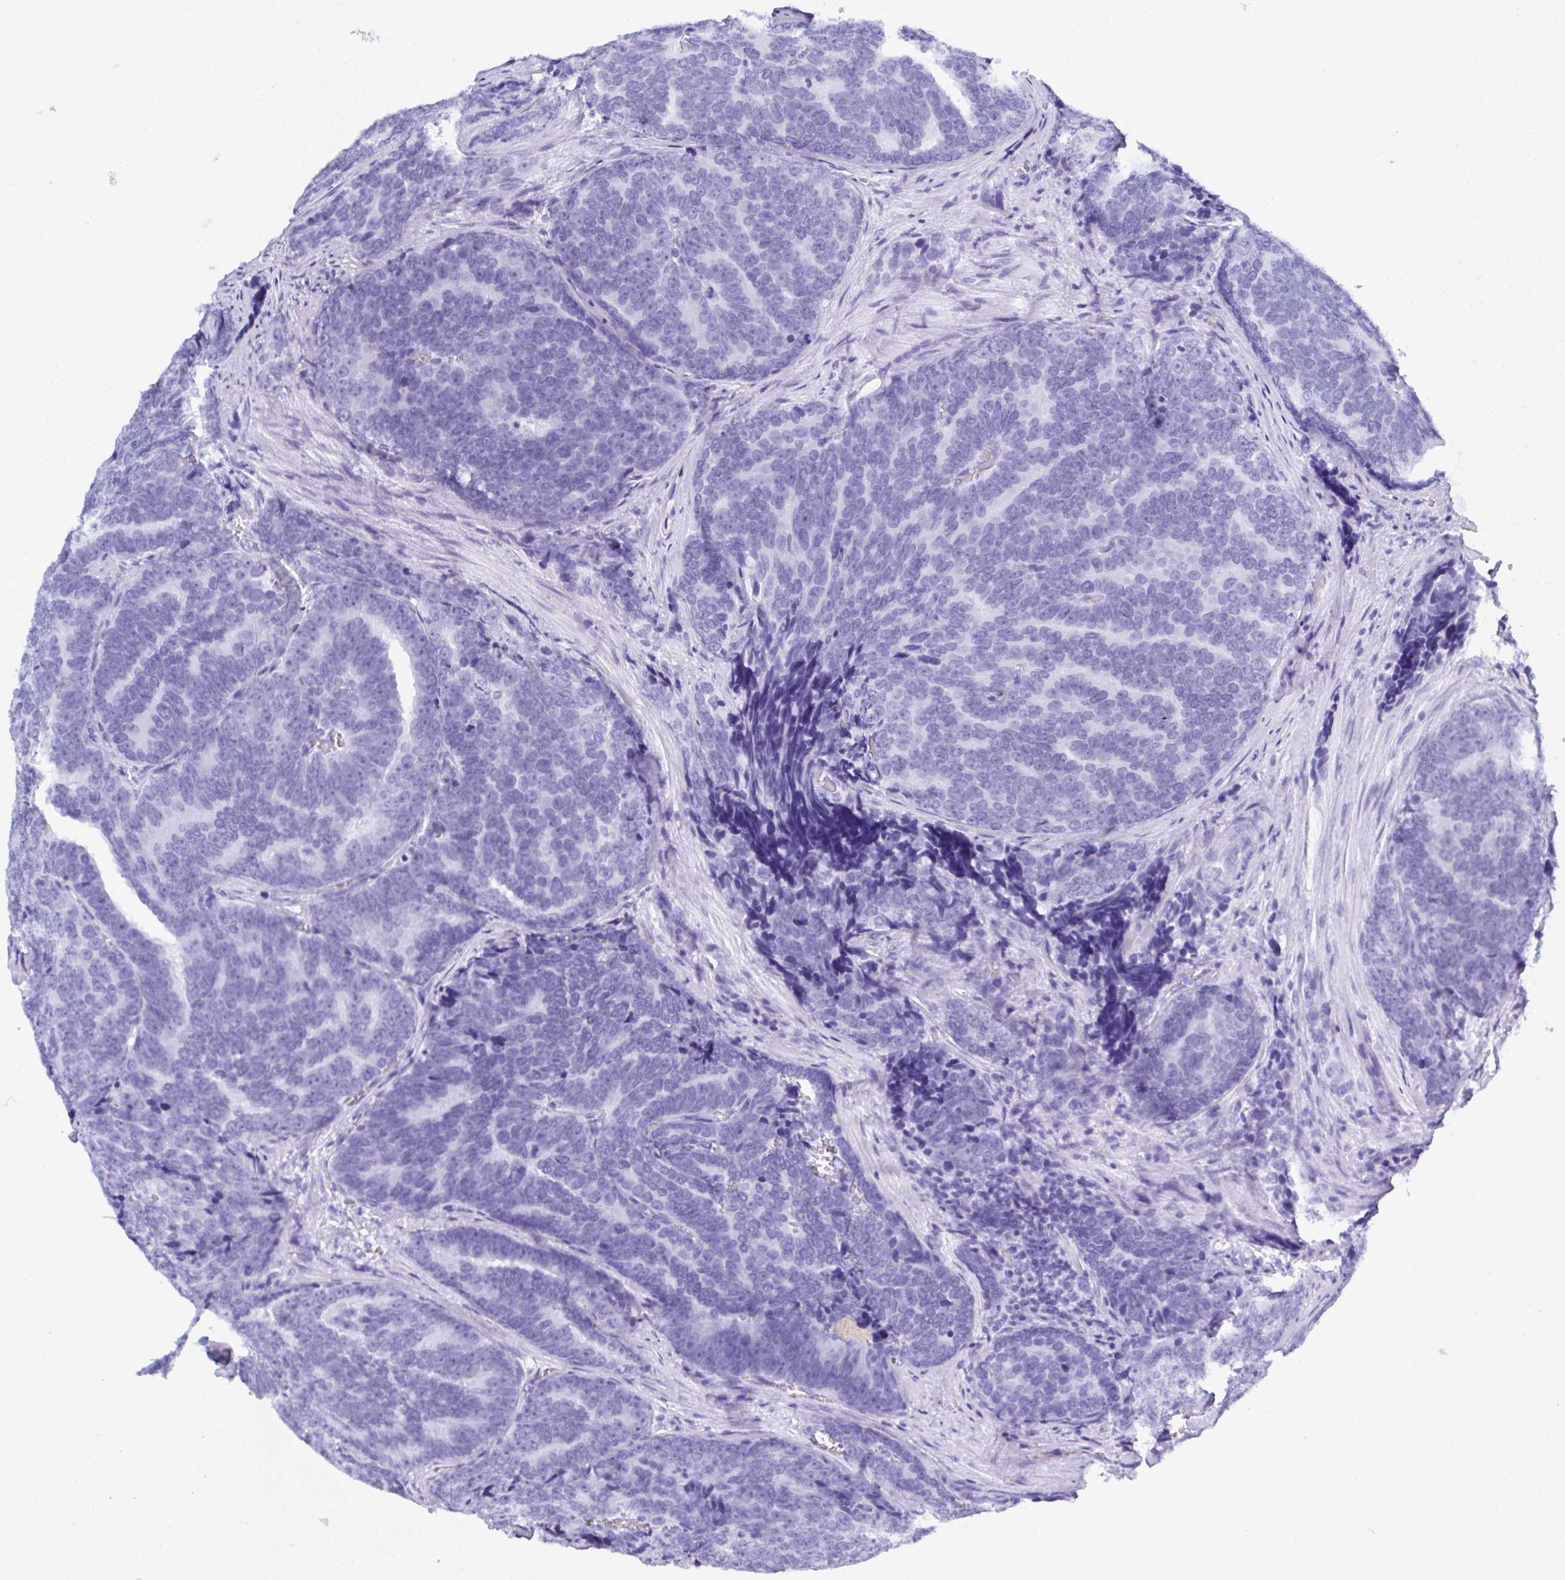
{"staining": {"intensity": "negative", "quantity": "none", "location": "none"}, "tissue": "prostate cancer", "cell_type": "Tumor cells", "image_type": "cancer", "snomed": [{"axis": "morphology", "description": "Adenocarcinoma, Low grade"}, {"axis": "topography", "description": "Prostate"}], "caption": "DAB immunohistochemical staining of human adenocarcinoma (low-grade) (prostate) exhibits no significant staining in tumor cells. The staining is performed using DAB brown chromogen with nuclei counter-stained in using hematoxylin.", "gene": "MROH2B", "patient": {"sex": "male", "age": 62}}